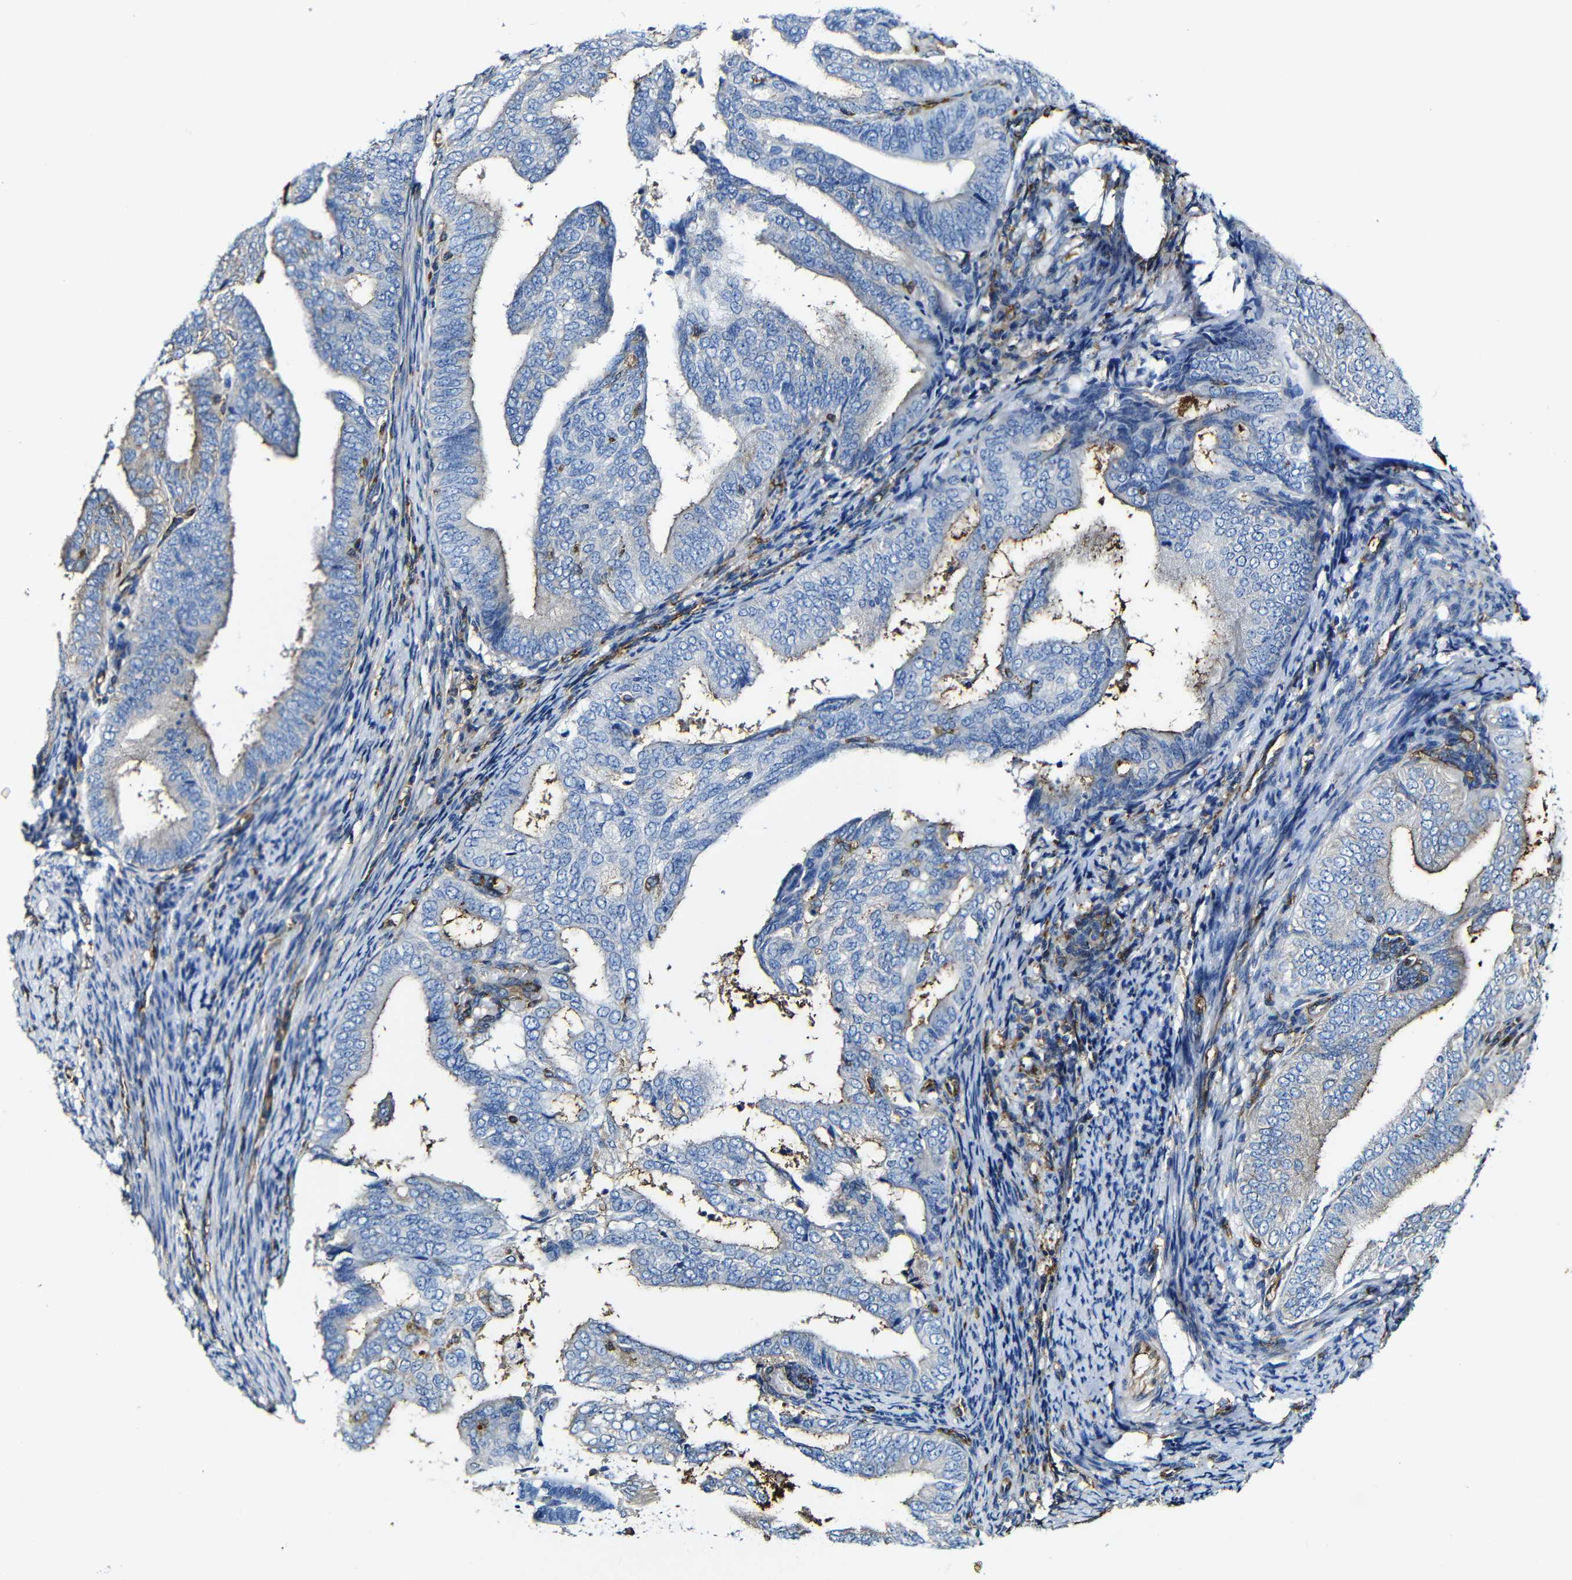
{"staining": {"intensity": "moderate", "quantity": "<25%", "location": "cytoplasmic/membranous"}, "tissue": "endometrial cancer", "cell_type": "Tumor cells", "image_type": "cancer", "snomed": [{"axis": "morphology", "description": "Adenocarcinoma, NOS"}, {"axis": "topography", "description": "Endometrium"}], "caption": "Endometrial cancer (adenocarcinoma) stained with a brown dye demonstrates moderate cytoplasmic/membranous positive expression in about <25% of tumor cells.", "gene": "MSN", "patient": {"sex": "female", "age": 58}}